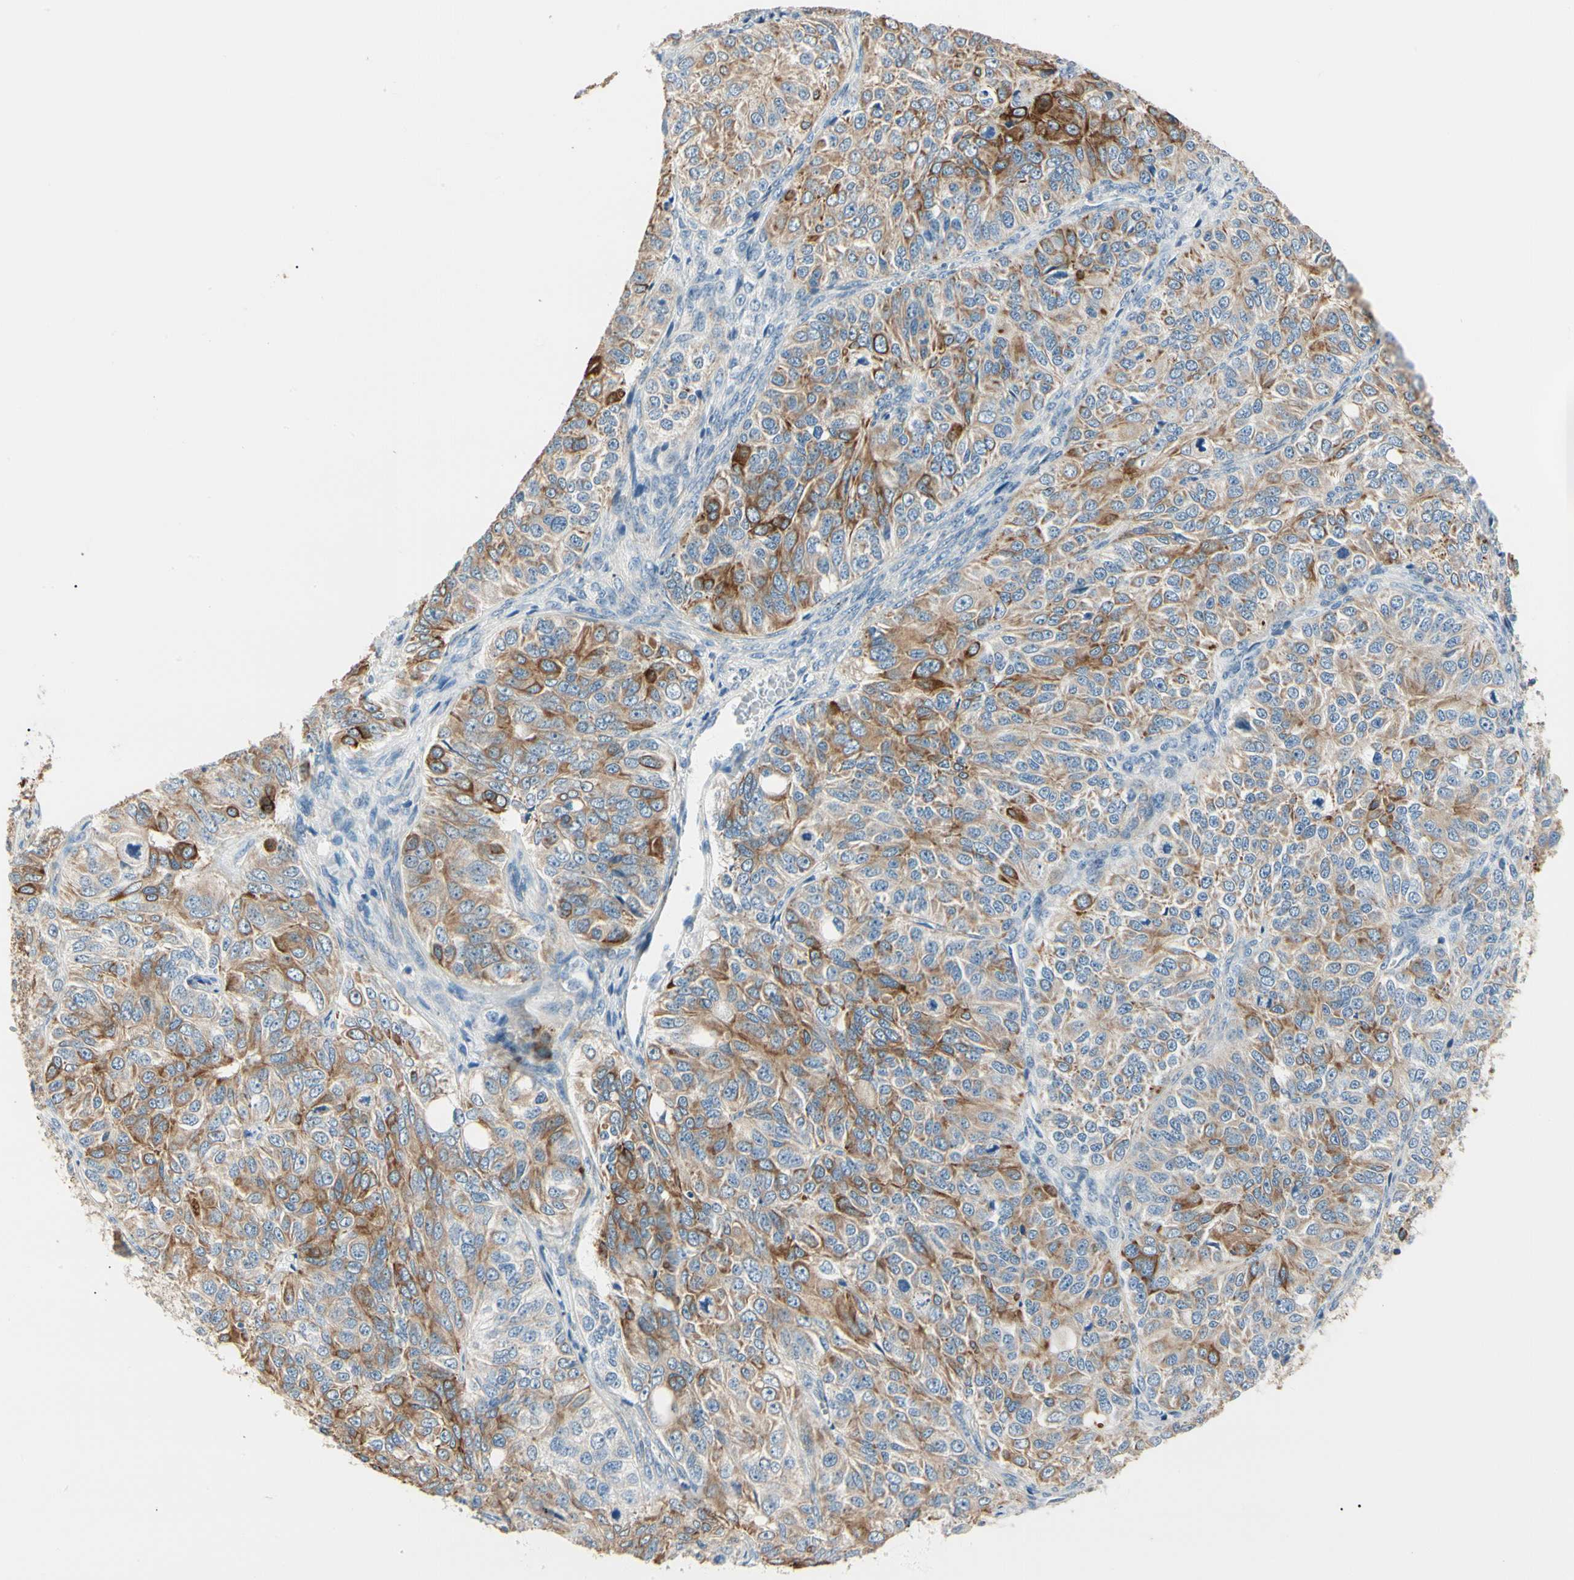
{"staining": {"intensity": "moderate", "quantity": "25%-75%", "location": "cytoplasmic/membranous"}, "tissue": "ovarian cancer", "cell_type": "Tumor cells", "image_type": "cancer", "snomed": [{"axis": "morphology", "description": "Carcinoma, endometroid"}, {"axis": "topography", "description": "Ovary"}], "caption": "The histopathology image shows a brown stain indicating the presence of a protein in the cytoplasmic/membranous of tumor cells in ovarian endometroid carcinoma.", "gene": "DUSP12", "patient": {"sex": "female", "age": 51}}